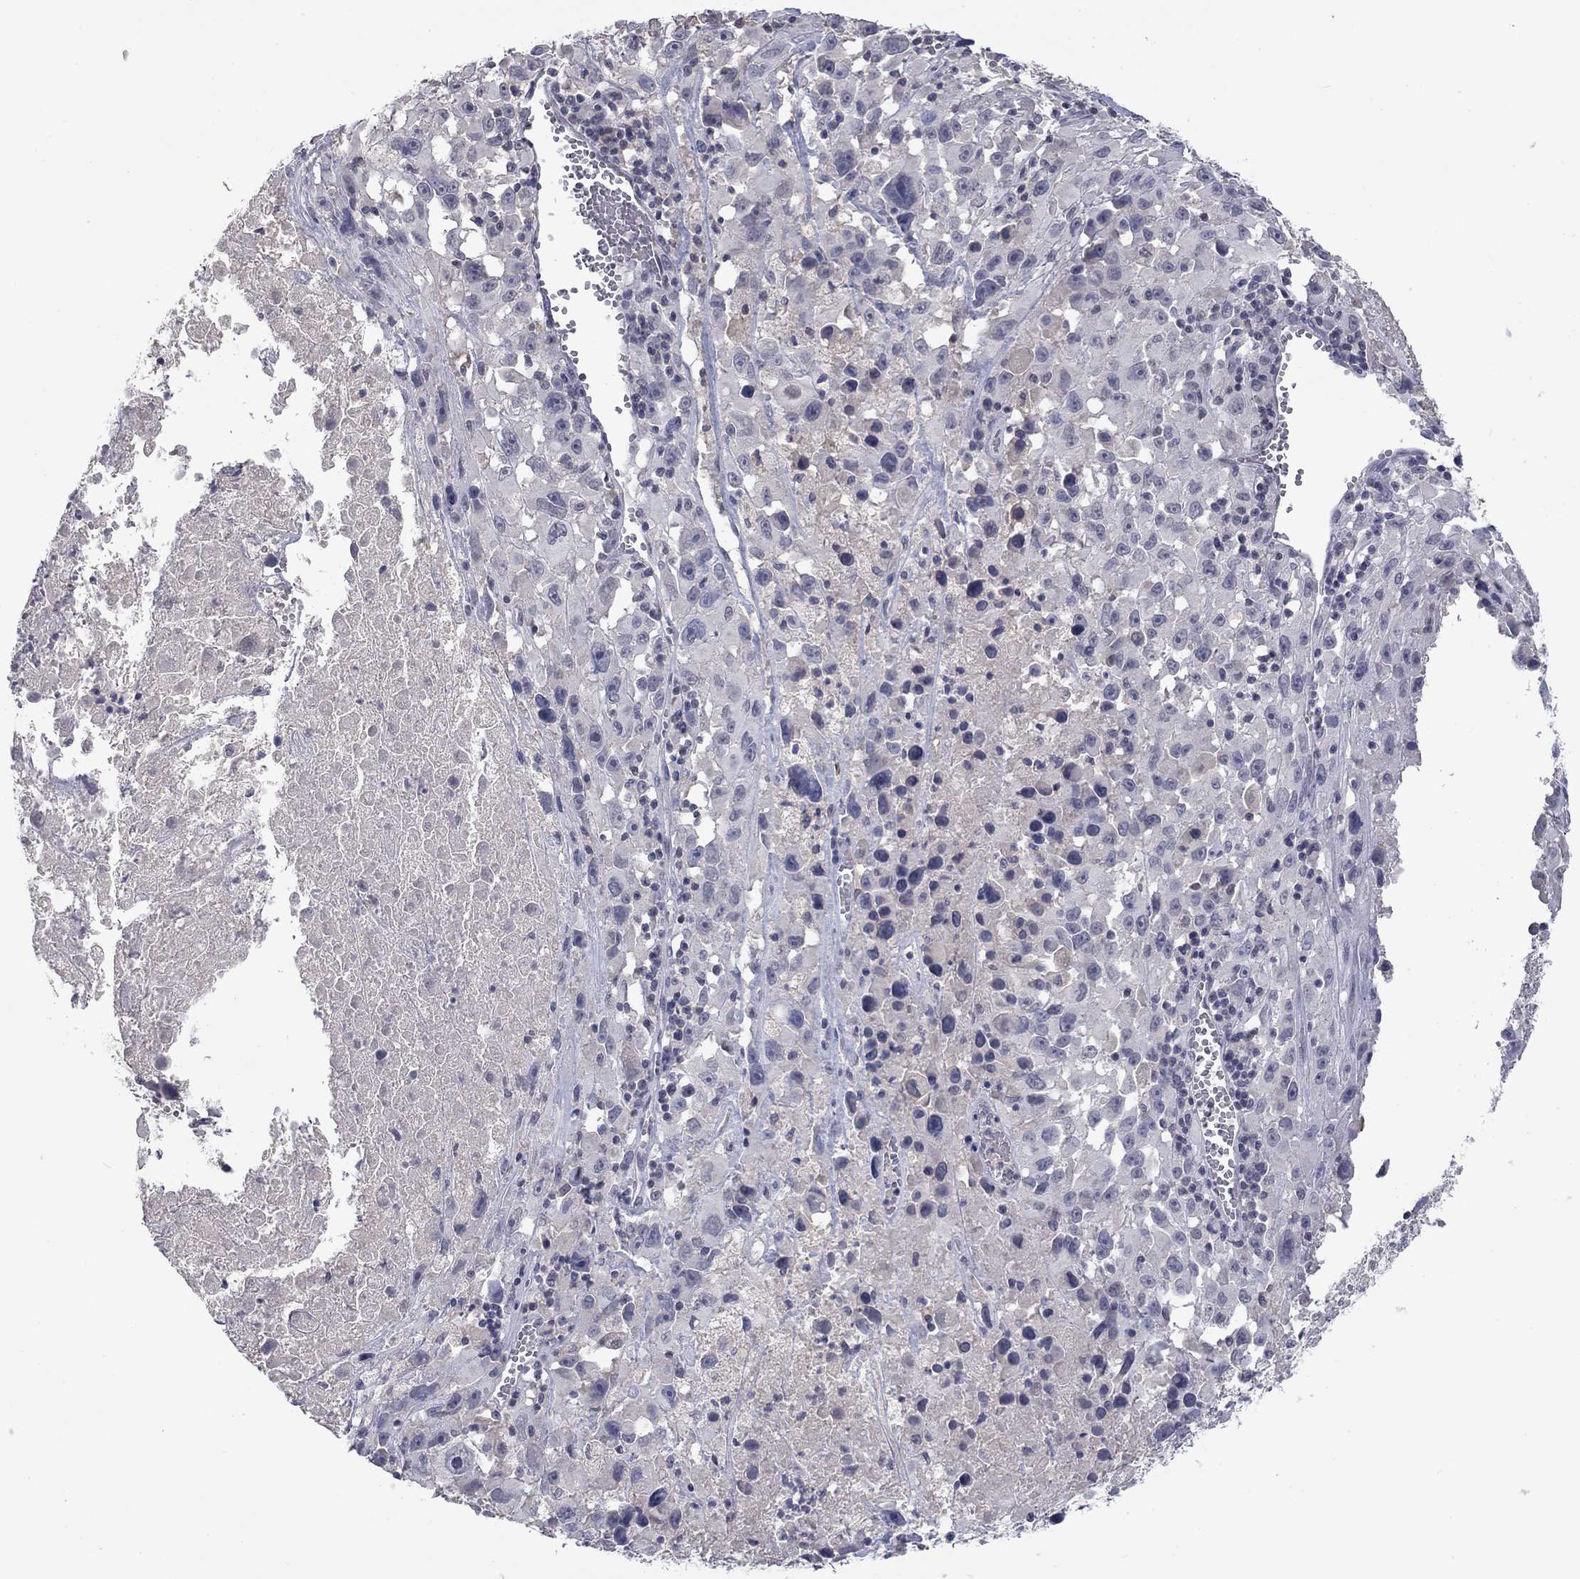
{"staining": {"intensity": "negative", "quantity": "none", "location": "none"}, "tissue": "melanoma", "cell_type": "Tumor cells", "image_type": "cancer", "snomed": [{"axis": "morphology", "description": "Malignant melanoma, Metastatic site"}, {"axis": "topography", "description": "Lymph node"}], "caption": "IHC micrograph of human melanoma stained for a protein (brown), which displays no staining in tumor cells.", "gene": "IP6K3", "patient": {"sex": "male", "age": 50}}